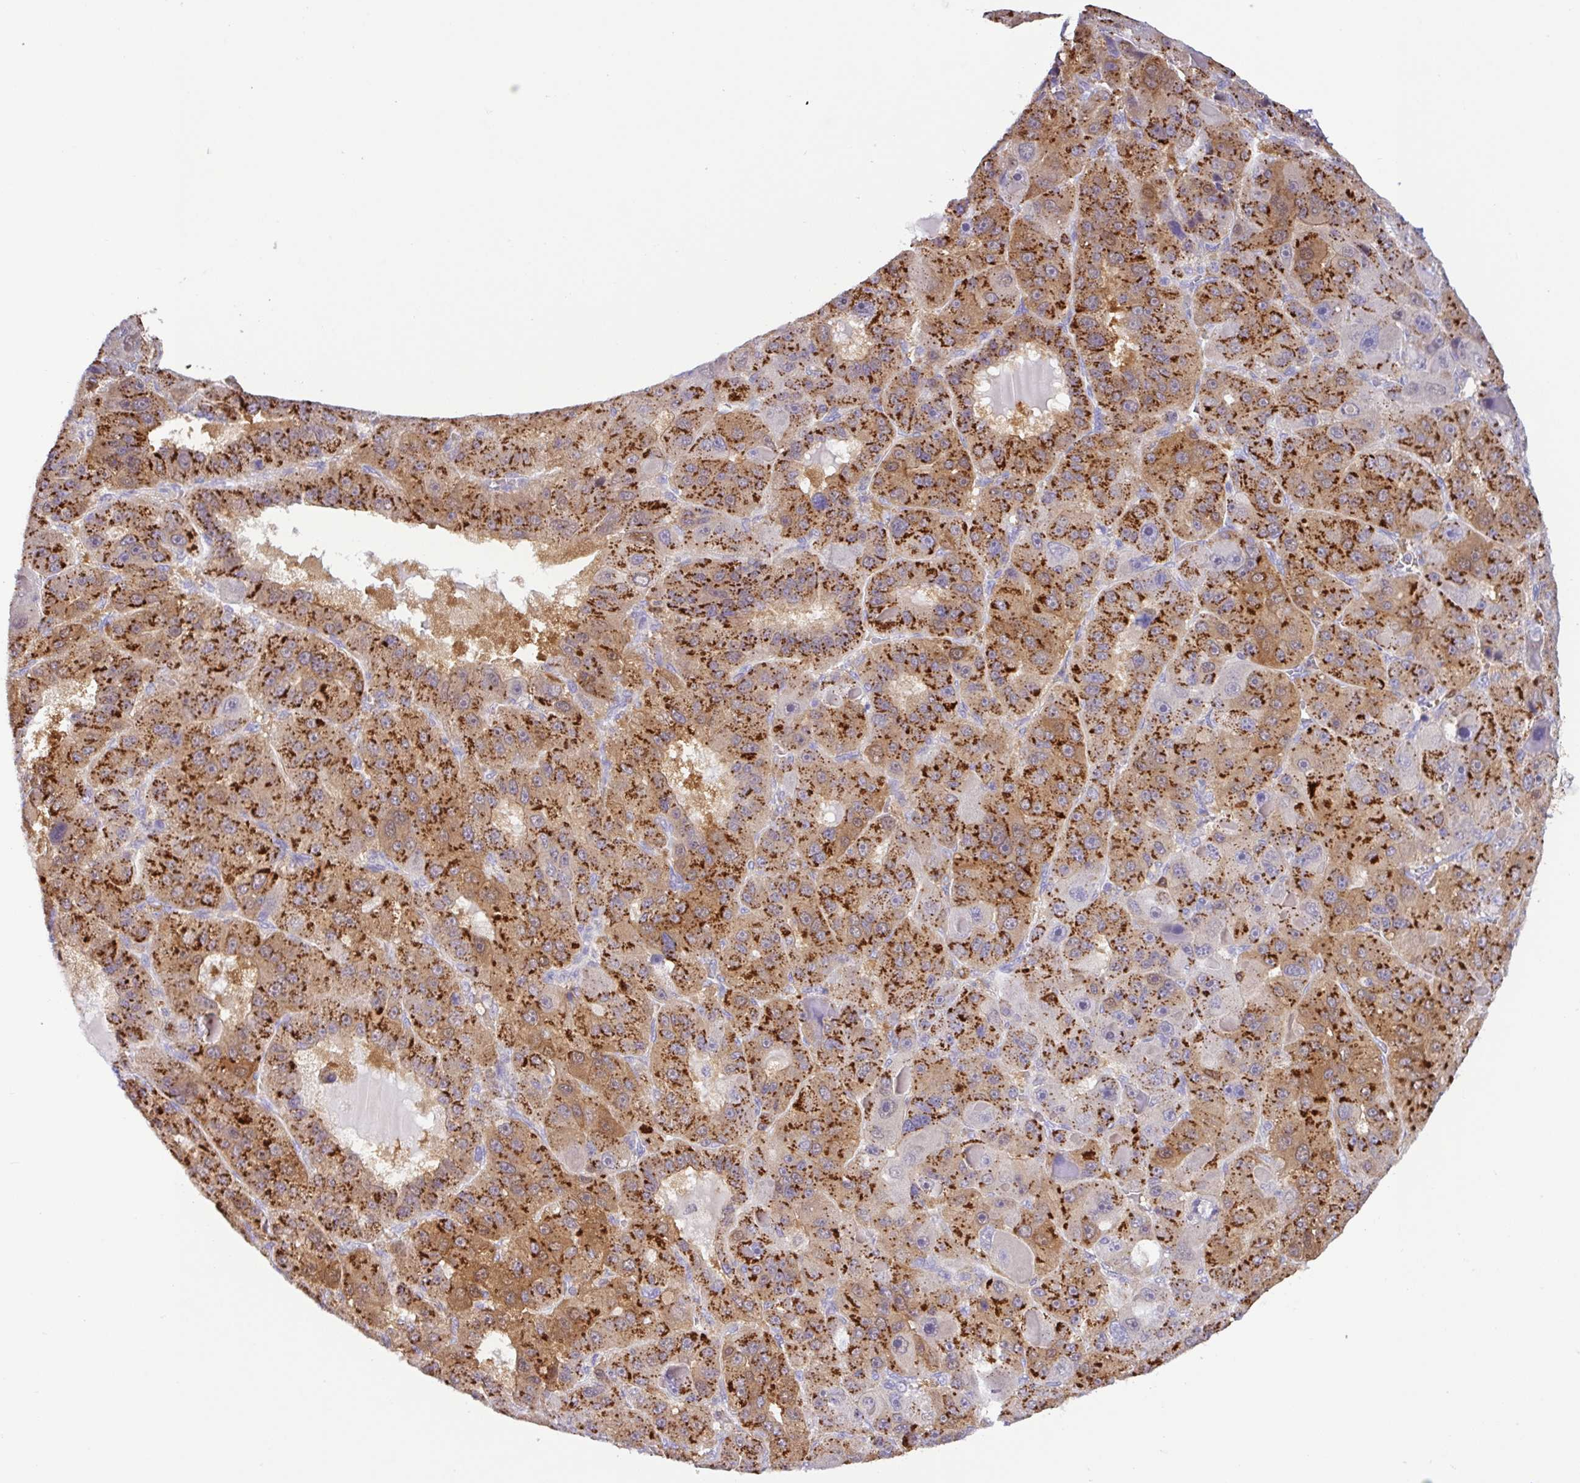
{"staining": {"intensity": "strong", "quantity": ">75%", "location": "cytoplasmic/membranous"}, "tissue": "liver cancer", "cell_type": "Tumor cells", "image_type": "cancer", "snomed": [{"axis": "morphology", "description": "Carcinoma, Hepatocellular, NOS"}, {"axis": "topography", "description": "Liver"}], "caption": "This histopathology image exhibits immunohistochemistry (IHC) staining of human liver hepatocellular carcinoma, with high strong cytoplasmic/membranous expression in about >75% of tumor cells.", "gene": "TONSL", "patient": {"sex": "male", "age": 76}}